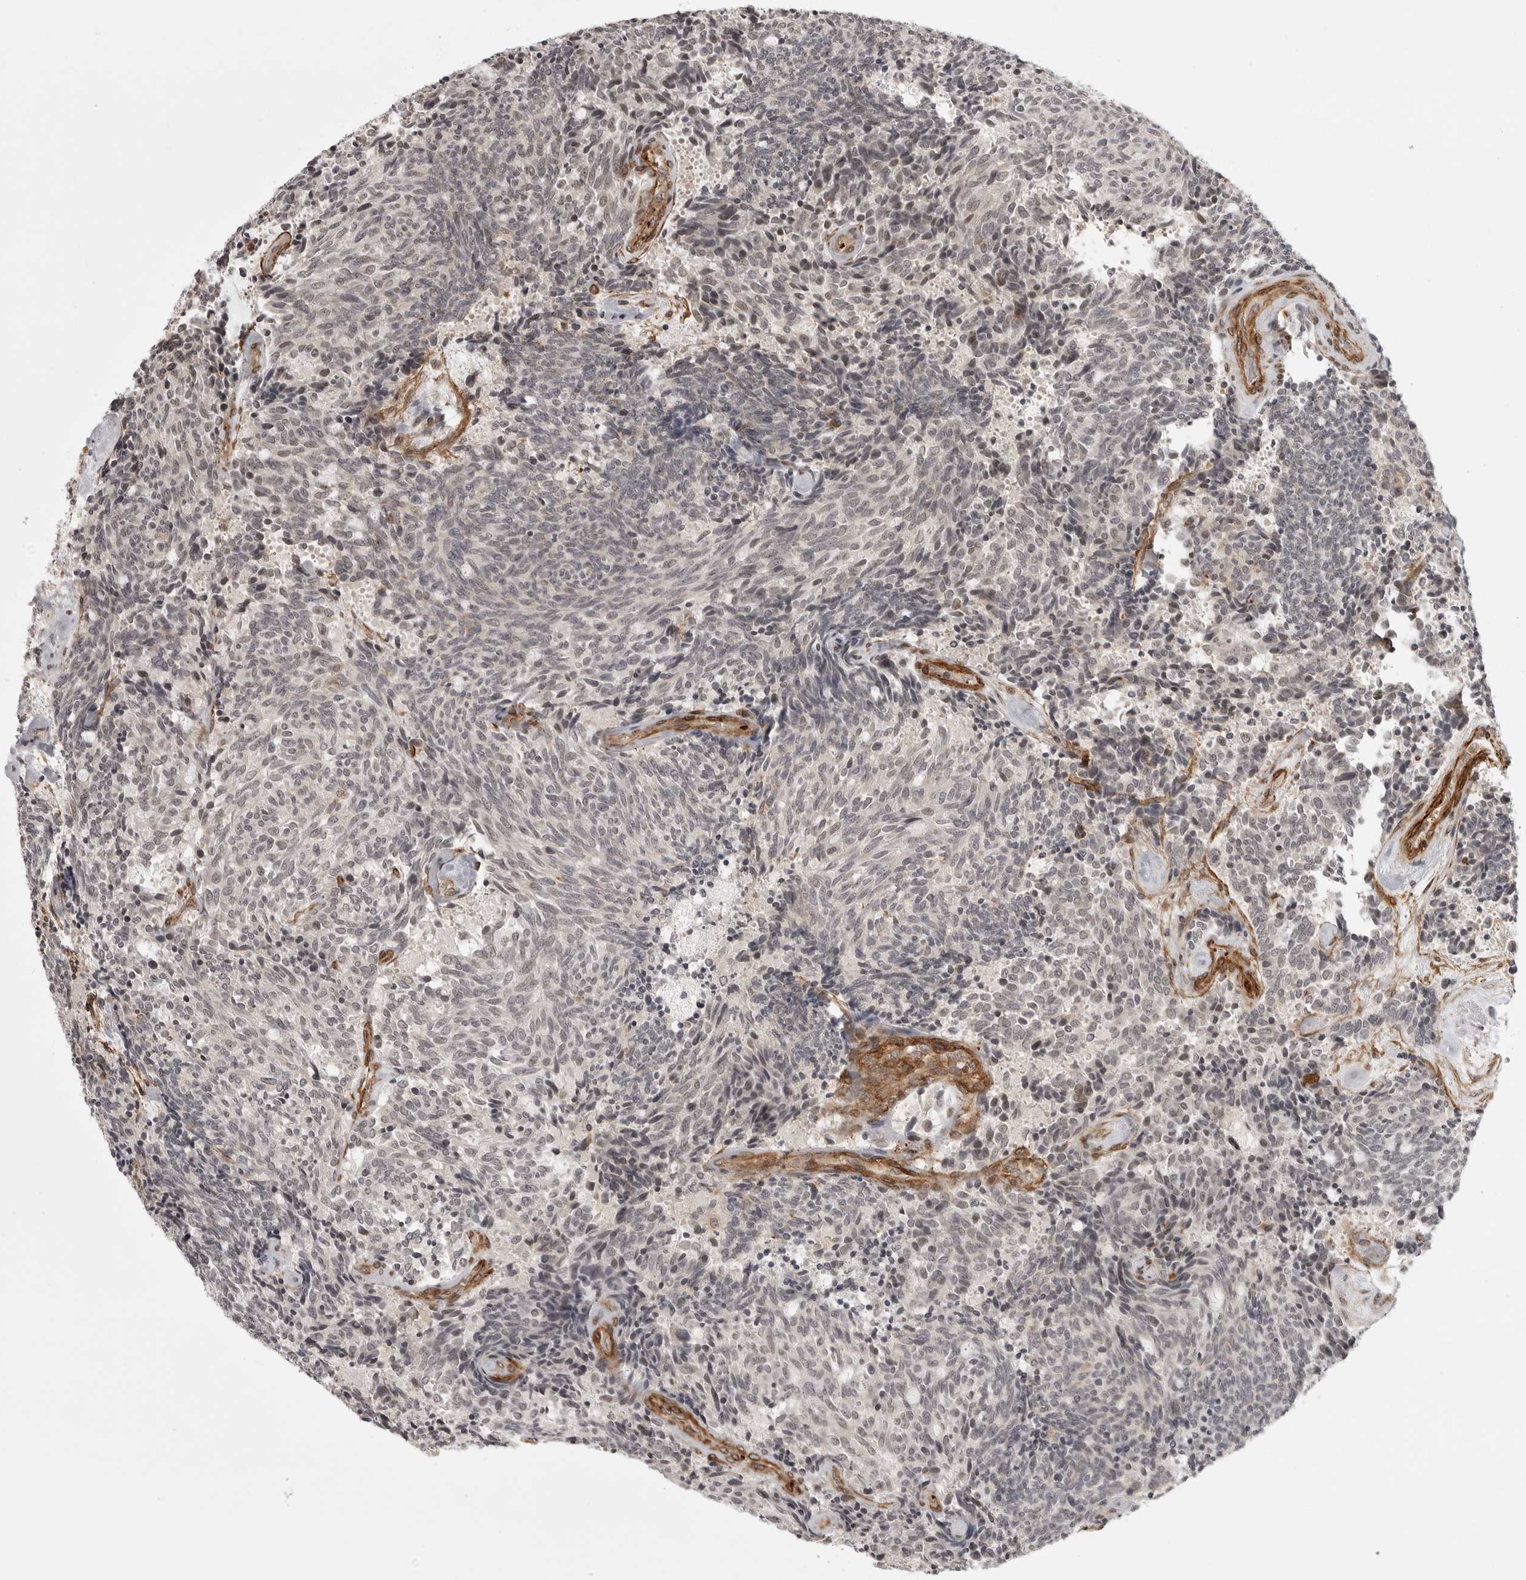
{"staining": {"intensity": "weak", "quantity": "25%-75%", "location": "nuclear"}, "tissue": "carcinoid", "cell_type": "Tumor cells", "image_type": "cancer", "snomed": [{"axis": "morphology", "description": "Carcinoid, malignant, NOS"}, {"axis": "topography", "description": "Pancreas"}], "caption": "Protein expression analysis of carcinoid (malignant) displays weak nuclear expression in about 25%-75% of tumor cells. Immunohistochemistry stains the protein of interest in brown and the nuclei are stained blue.", "gene": "TUT4", "patient": {"sex": "female", "age": 54}}